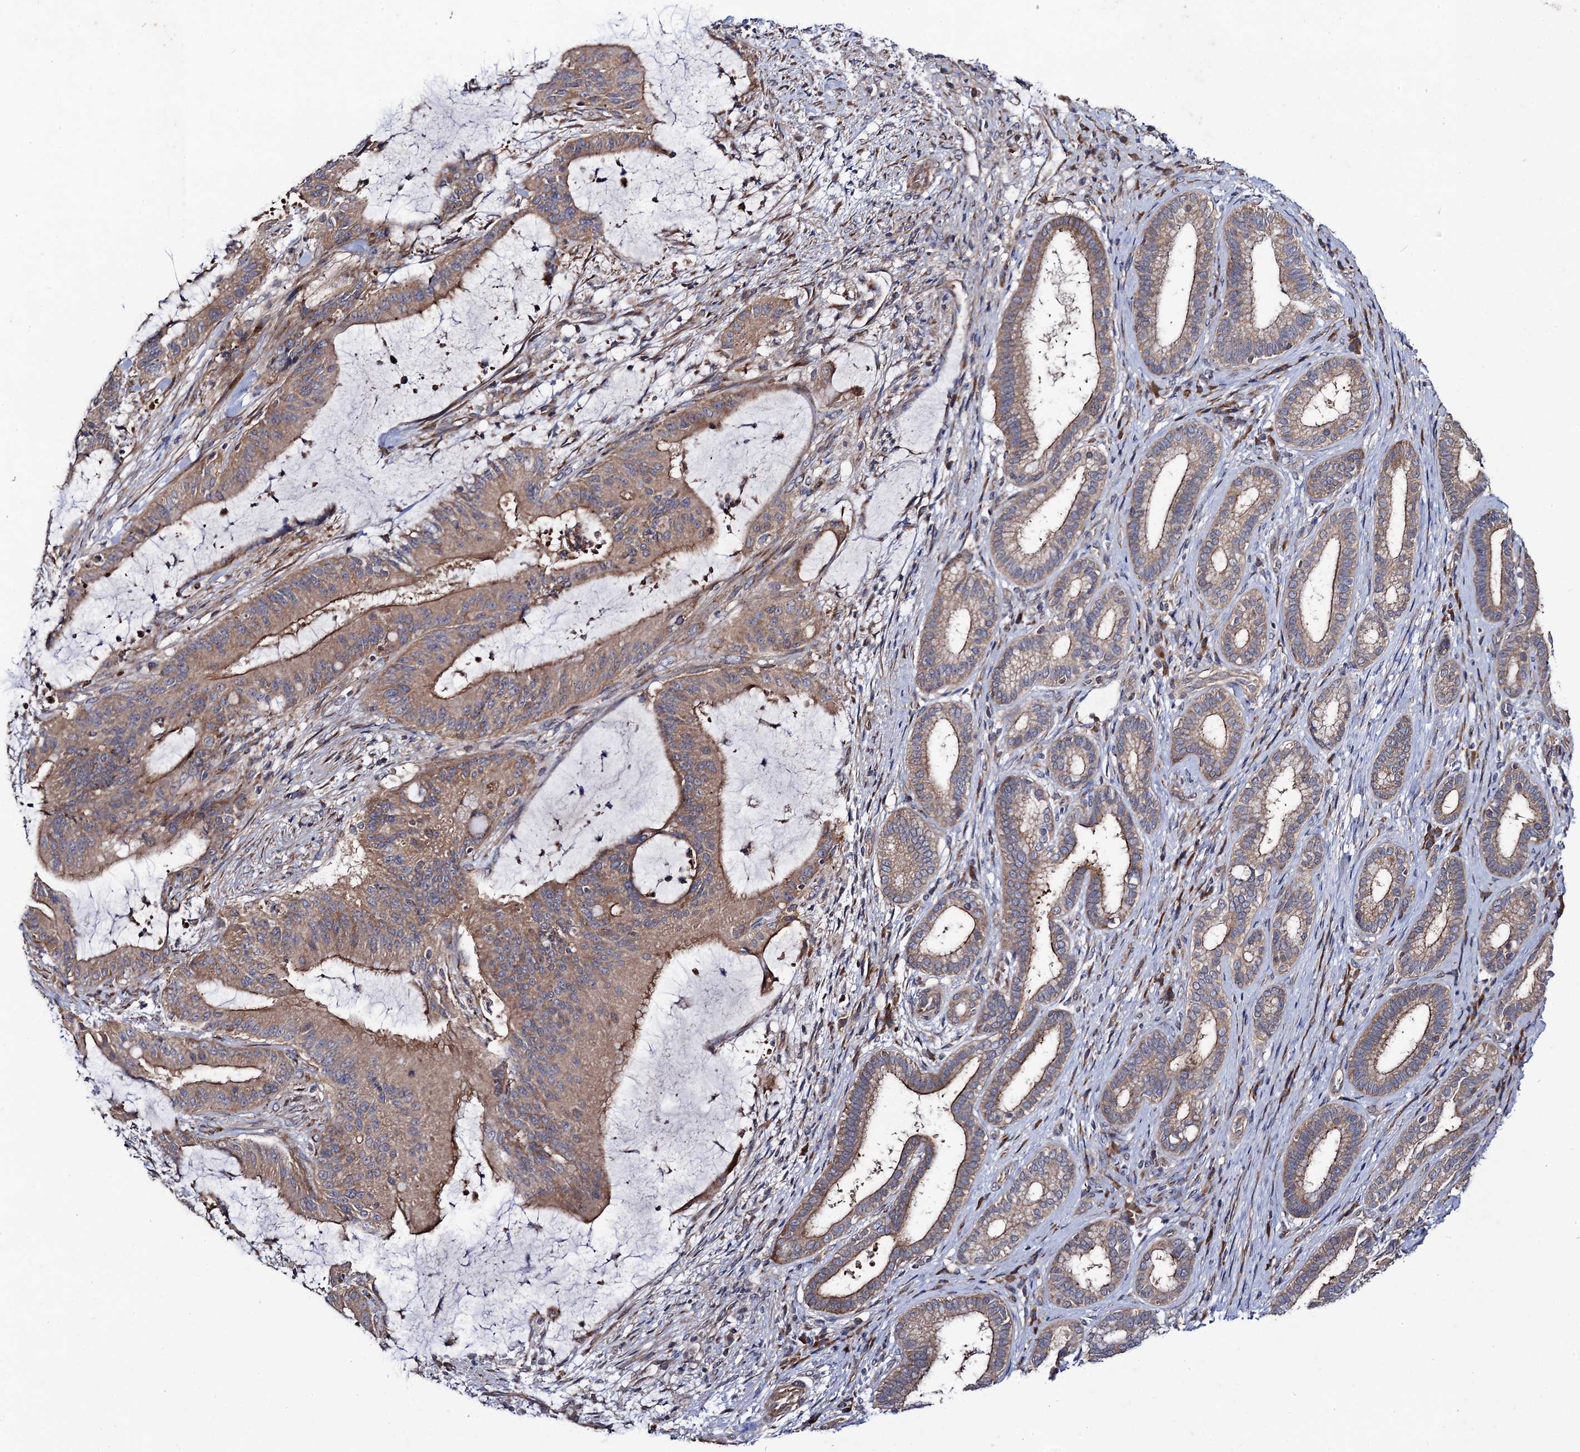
{"staining": {"intensity": "moderate", "quantity": ">75%", "location": "cytoplasmic/membranous"}, "tissue": "liver cancer", "cell_type": "Tumor cells", "image_type": "cancer", "snomed": [{"axis": "morphology", "description": "Normal tissue, NOS"}, {"axis": "morphology", "description": "Cholangiocarcinoma"}, {"axis": "topography", "description": "Liver"}, {"axis": "topography", "description": "Peripheral nerve tissue"}], "caption": "DAB (3,3'-diaminobenzidine) immunohistochemical staining of human liver cancer reveals moderate cytoplasmic/membranous protein positivity in approximately >75% of tumor cells. Using DAB (3,3'-diaminobenzidine) (brown) and hematoxylin (blue) stains, captured at high magnification using brightfield microscopy.", "gene": "DYDC1", "patient": {"sex": "female", "age": 73}}